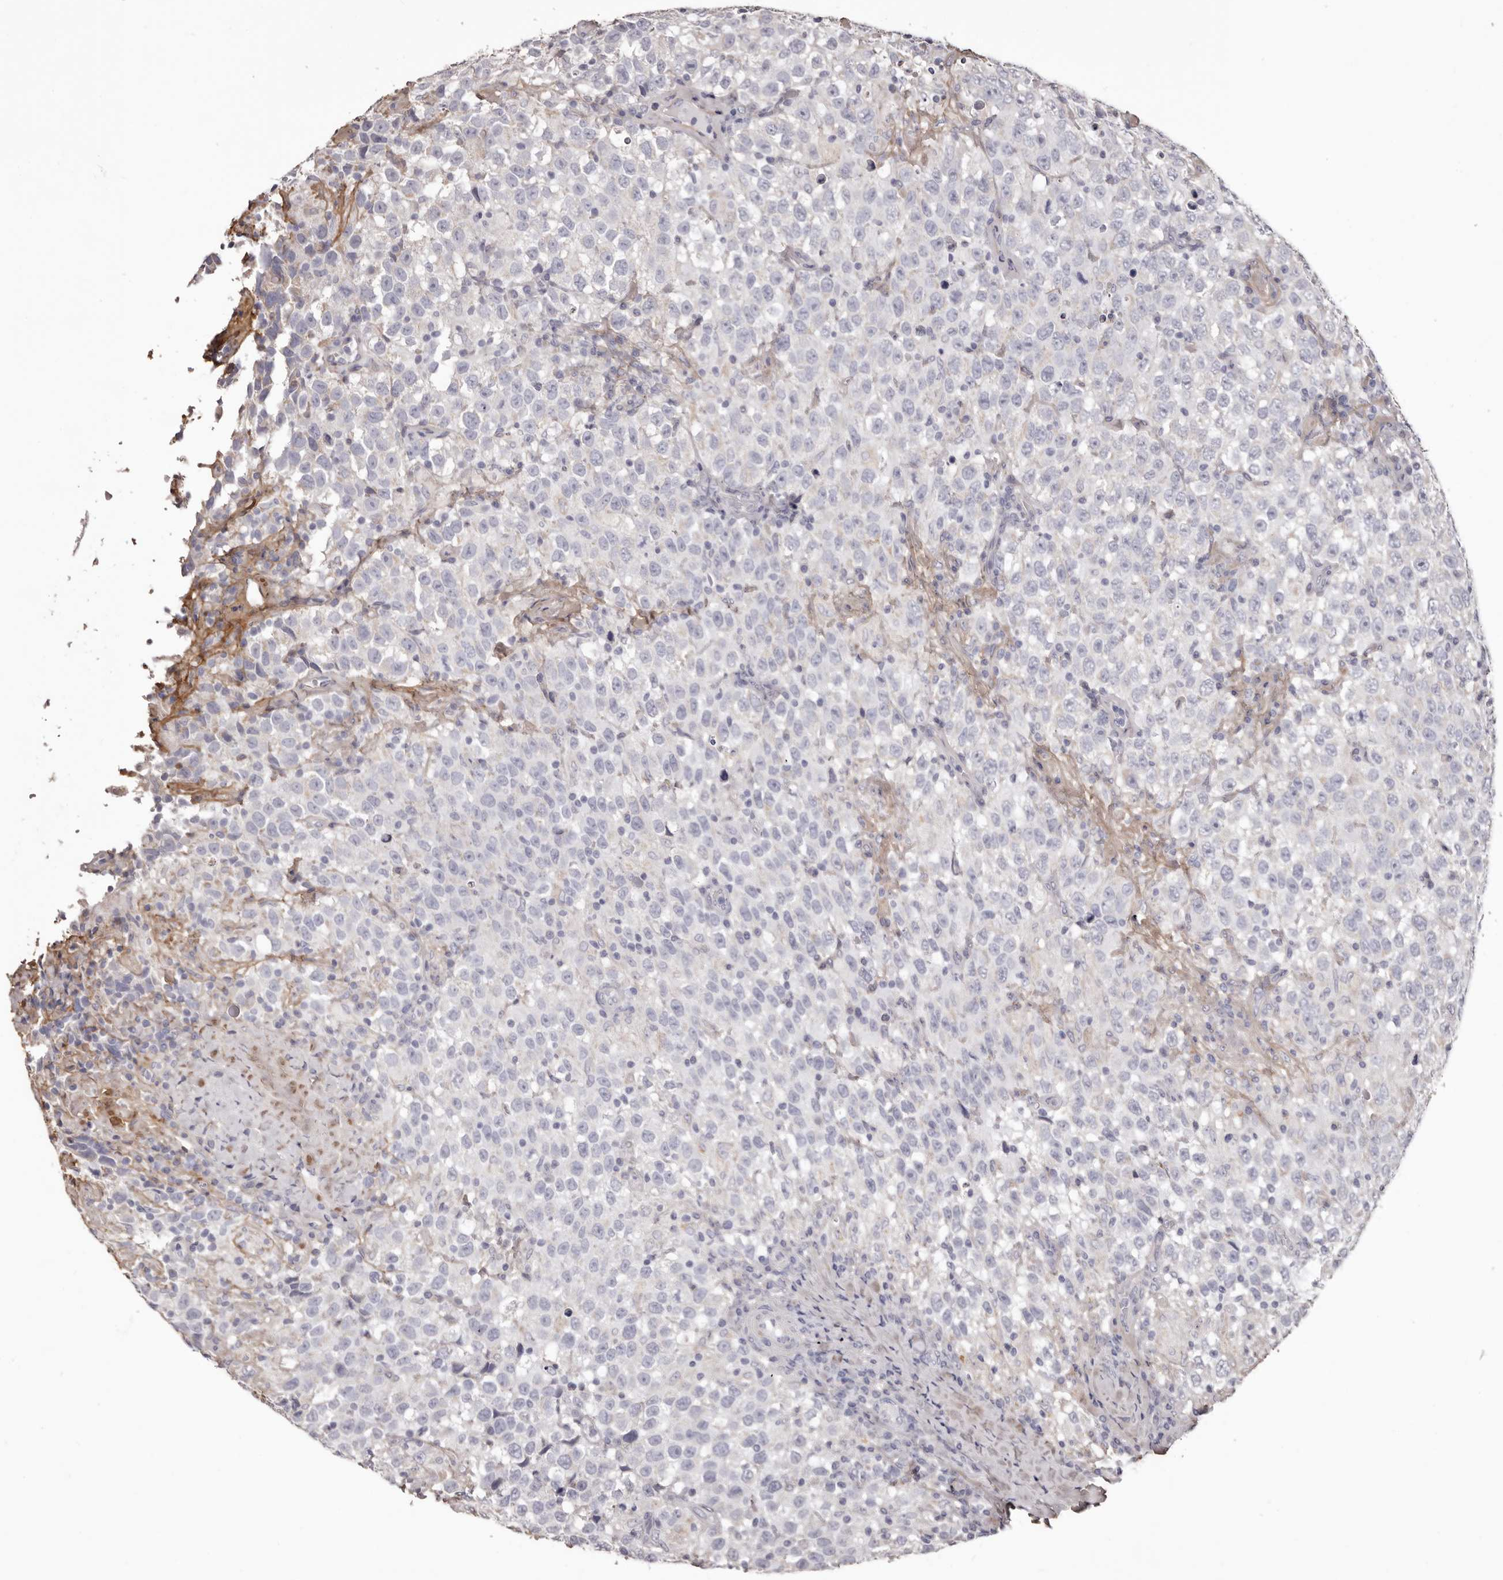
{"staining": {"intensity": "negative", "quantity": "none", "location": "none"}, "tissue": "testis cancer", "cell_type": "Tumor cells", "image_type": "cancer", "snomed": [{"axis": "morphology", "description": "Seminoma, NOS"}, {"axis": "topography", "description": "Testis"}], "caption": "Tumor cells show no significant protein expression in testis cancer.", "gene": "COL6A1", "patient": {"sex": "male", "age": 41}}